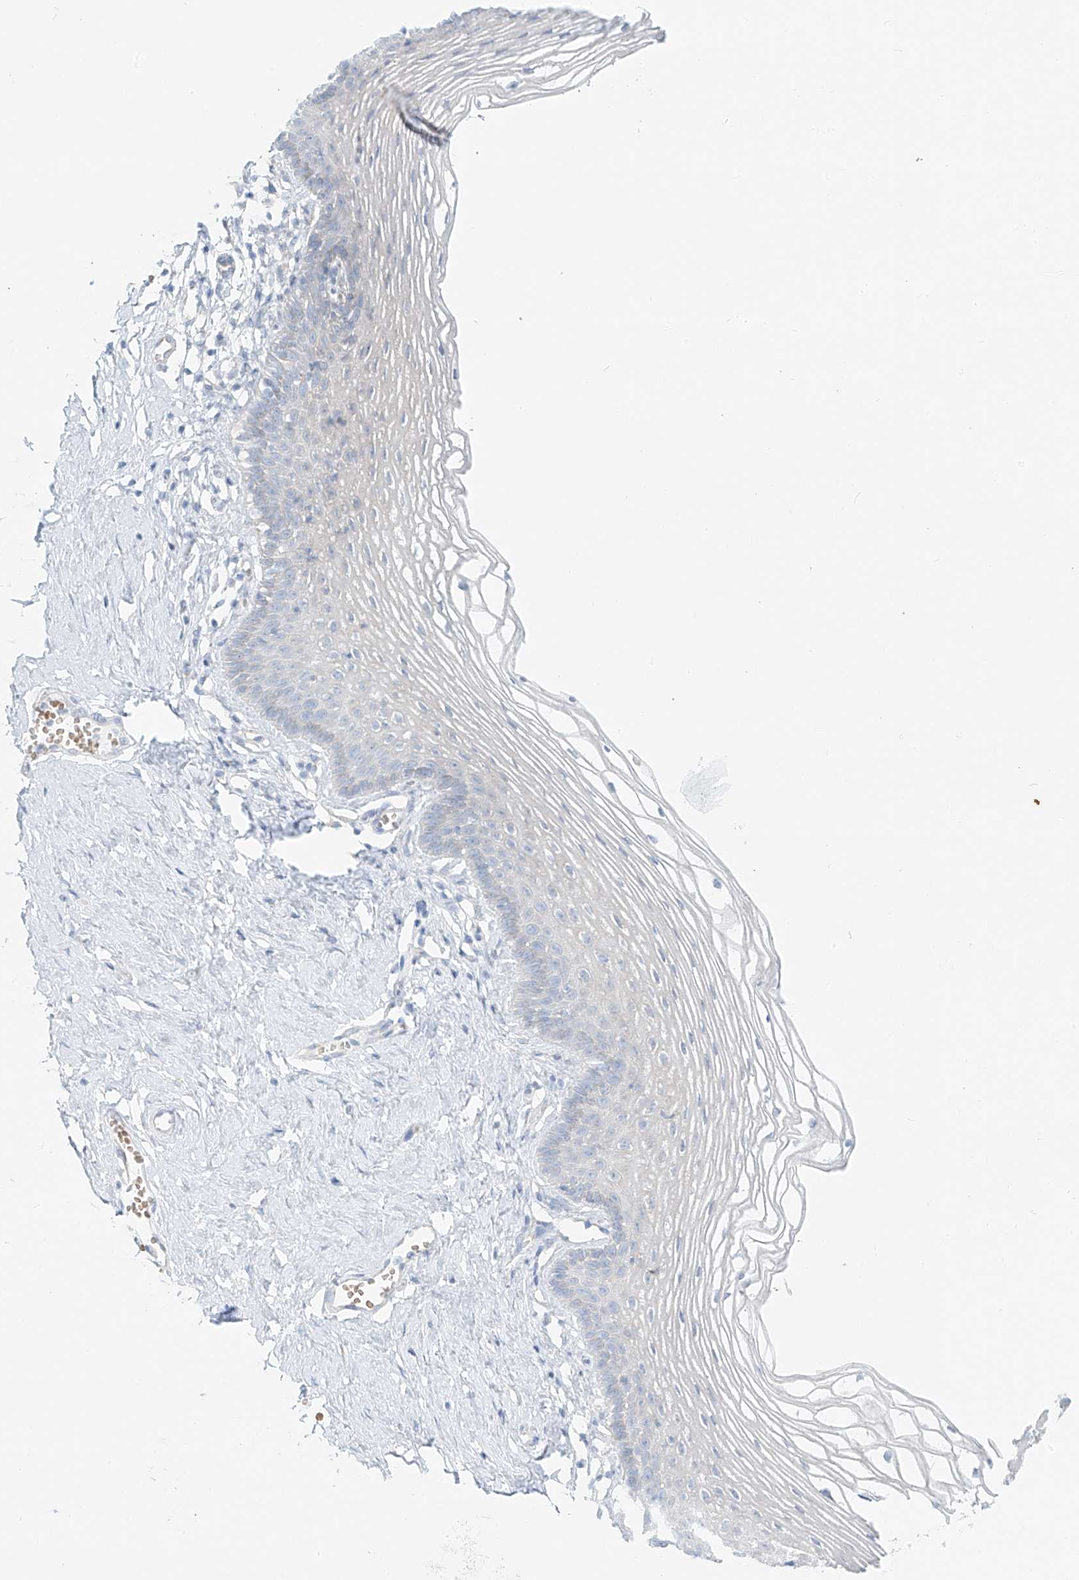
{"staining": {"intensity": "negative", "quantity": "none", "location": "none"}, "tissue": "vagina", "cell_type": "Squamous epithelial cells", "image_type": "normal", "snomed": [{"axis": "morphology", "description": "Normal tissue, NOS"}, {"axis": "topography", "description": "Vagina"}], "caption": "Protein analysis of benign vagina exhibits no significant positivity in squamous epithelial cells.", "gene": "EIPR1", "patient": {"sex": "female", "age": 32}}